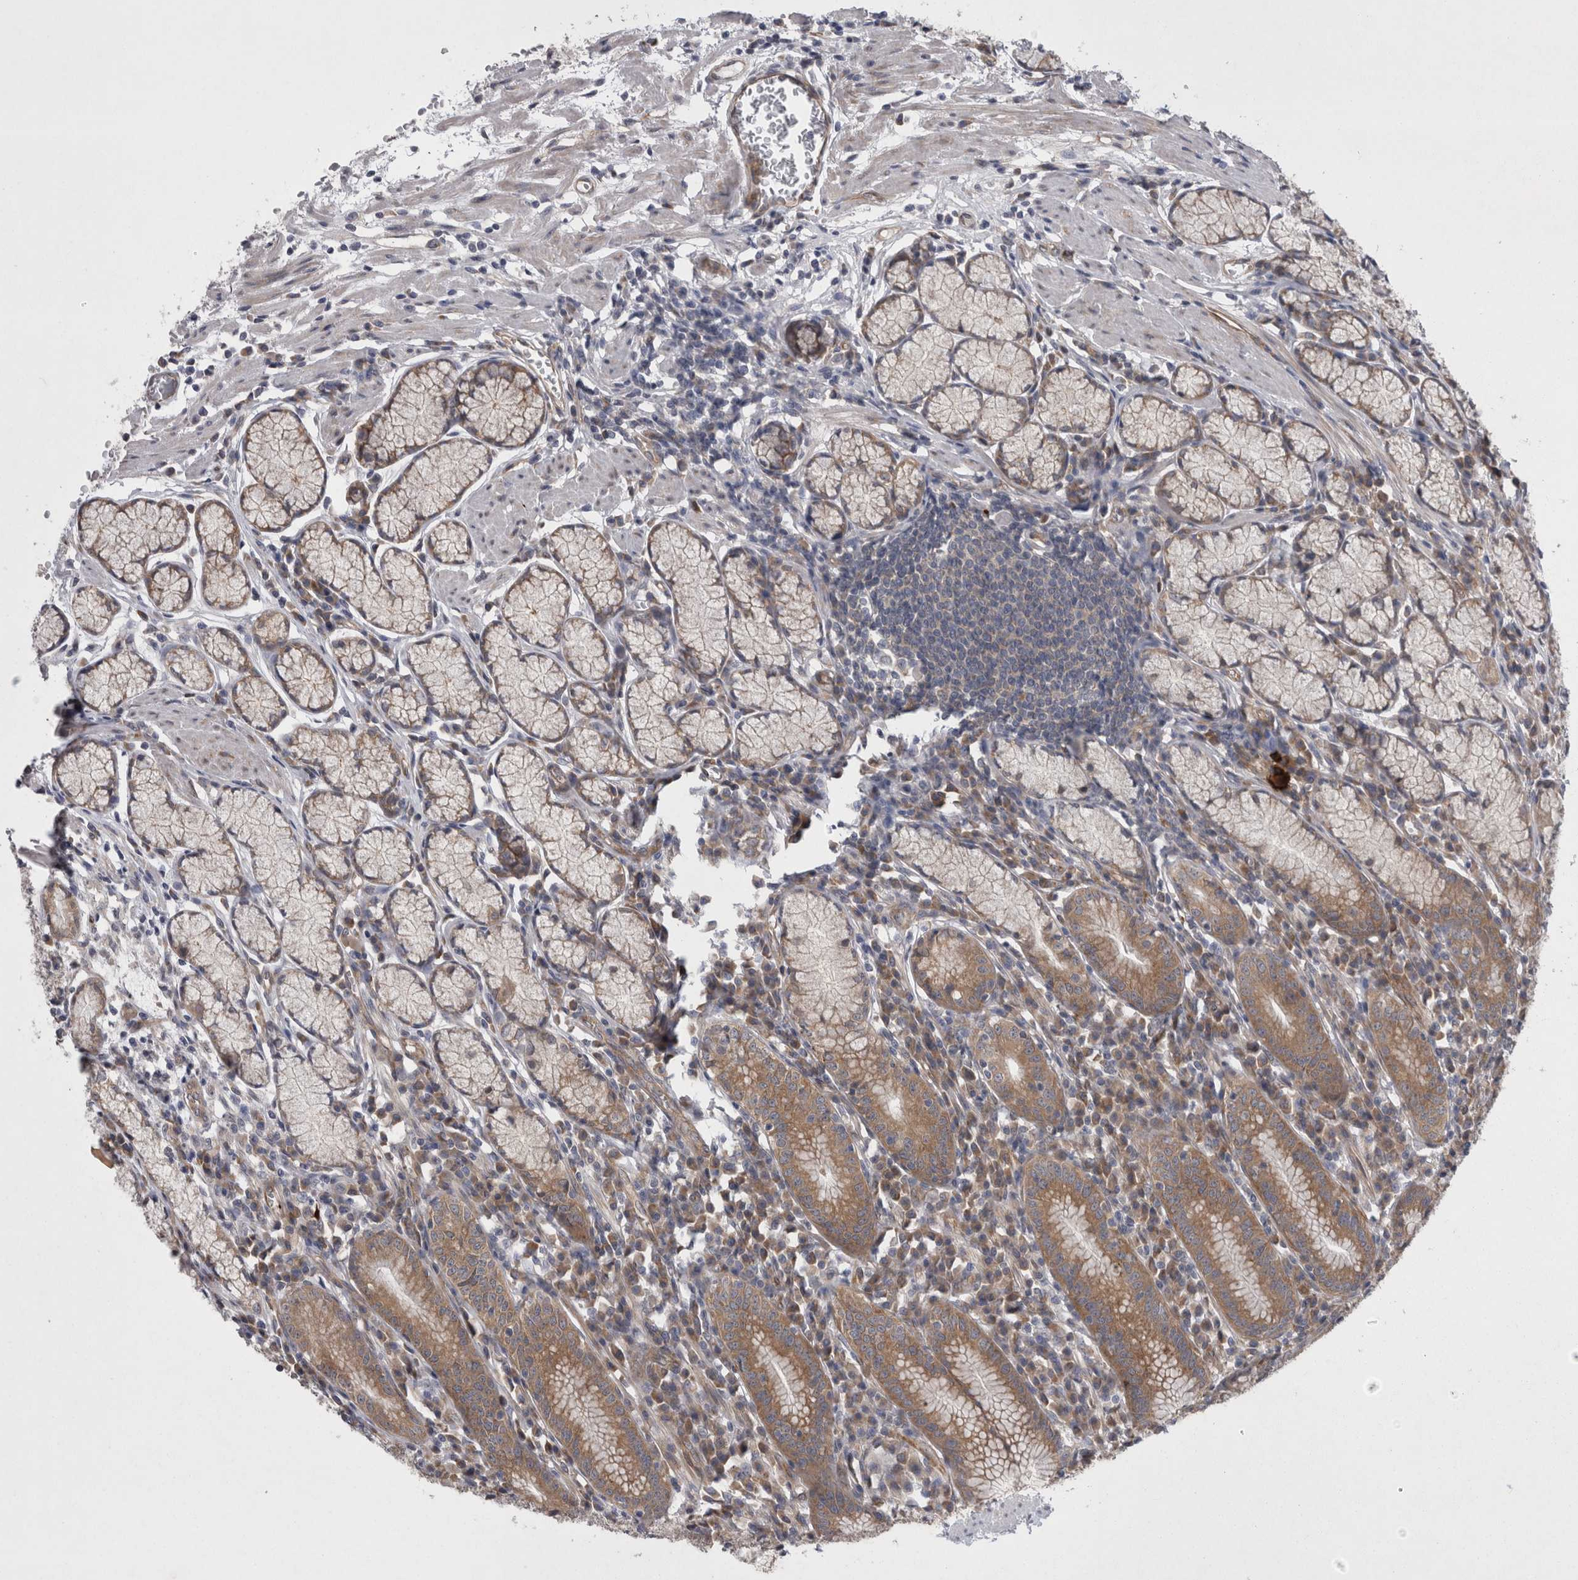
{"staining": {"intensity": "moderate", "quantity": ">75%", "location": "cytoplasmic/membranous"}, "tissue": "stomach", "cell_type": "Glandular cells", "image_type": "normal", "snomed": [{"axis": "morphology", "description": "Normal tissue, NOS"}, {"axis": "topography", "description": "Stomach"}], "caption": "Immunohistochemical staining of normal human stomach exhibits >75% levels of moderate cytoplasmic/membranous protein staining in approximately >75% of glandular cells.", "gene": "DDX6", "patient": {"sex": "male", "age": 55}}